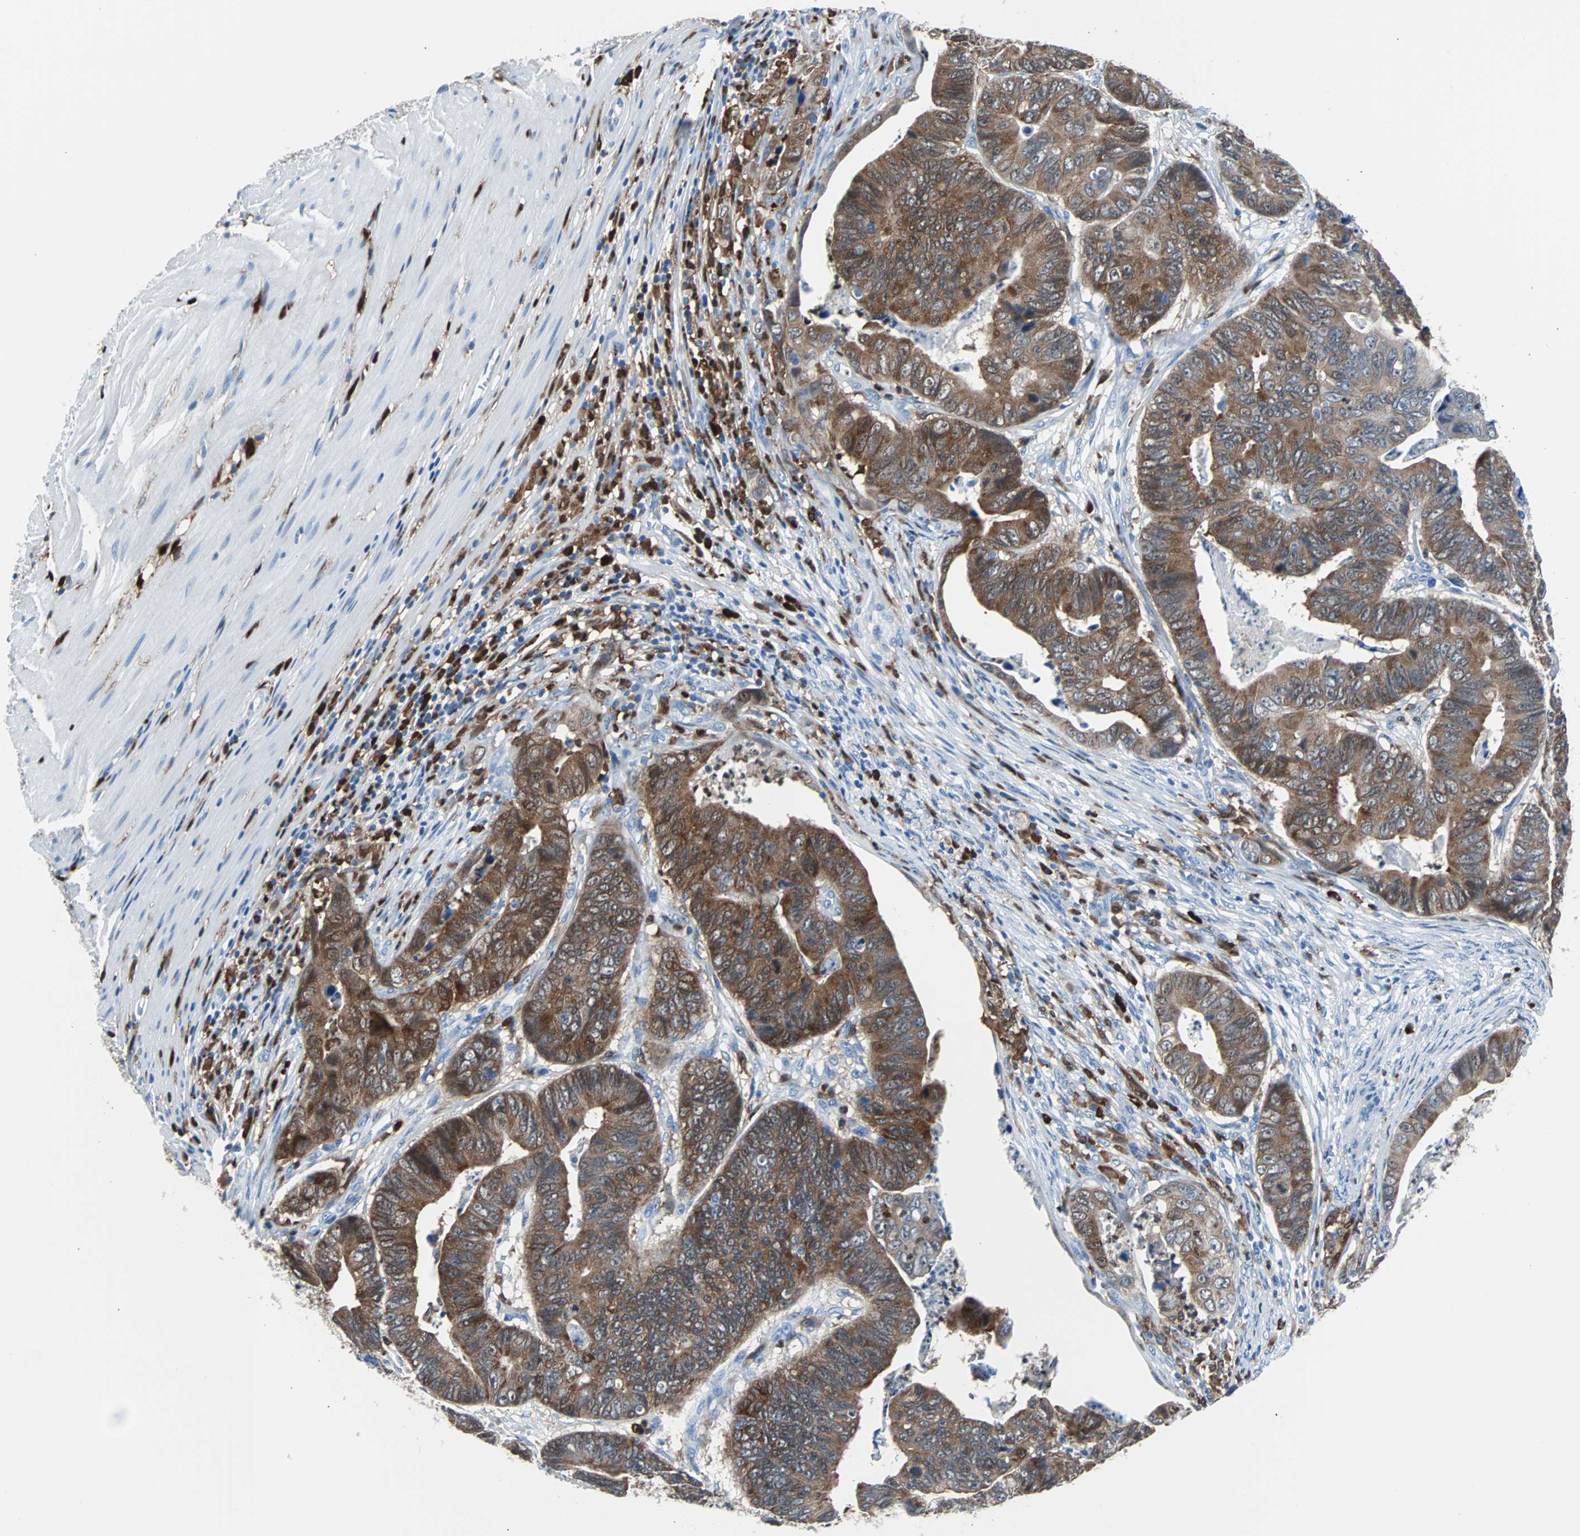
{"staining": {"intensity": "moderate", "quantity": ">75%", "location": "cytoplasmic/membranous"}, "tissue": "stomach cancer", "cell_type": "Tumor cells", "image_type": "cancer", "snomed": [{"axis": "morphology", "description": "Adenocarcinoma, NOS"}, {"axis": "topography", "description": "Stomach, lower"}], "caption": "This photomicrograph exhibits IHC staining of adenocarcinoma (stomach), with medium moderate cytoplasmic/membranous positivity in about >75% of tumor cells.", "gene": "SYK", "patient": {"sex": "male", "age": 77}}